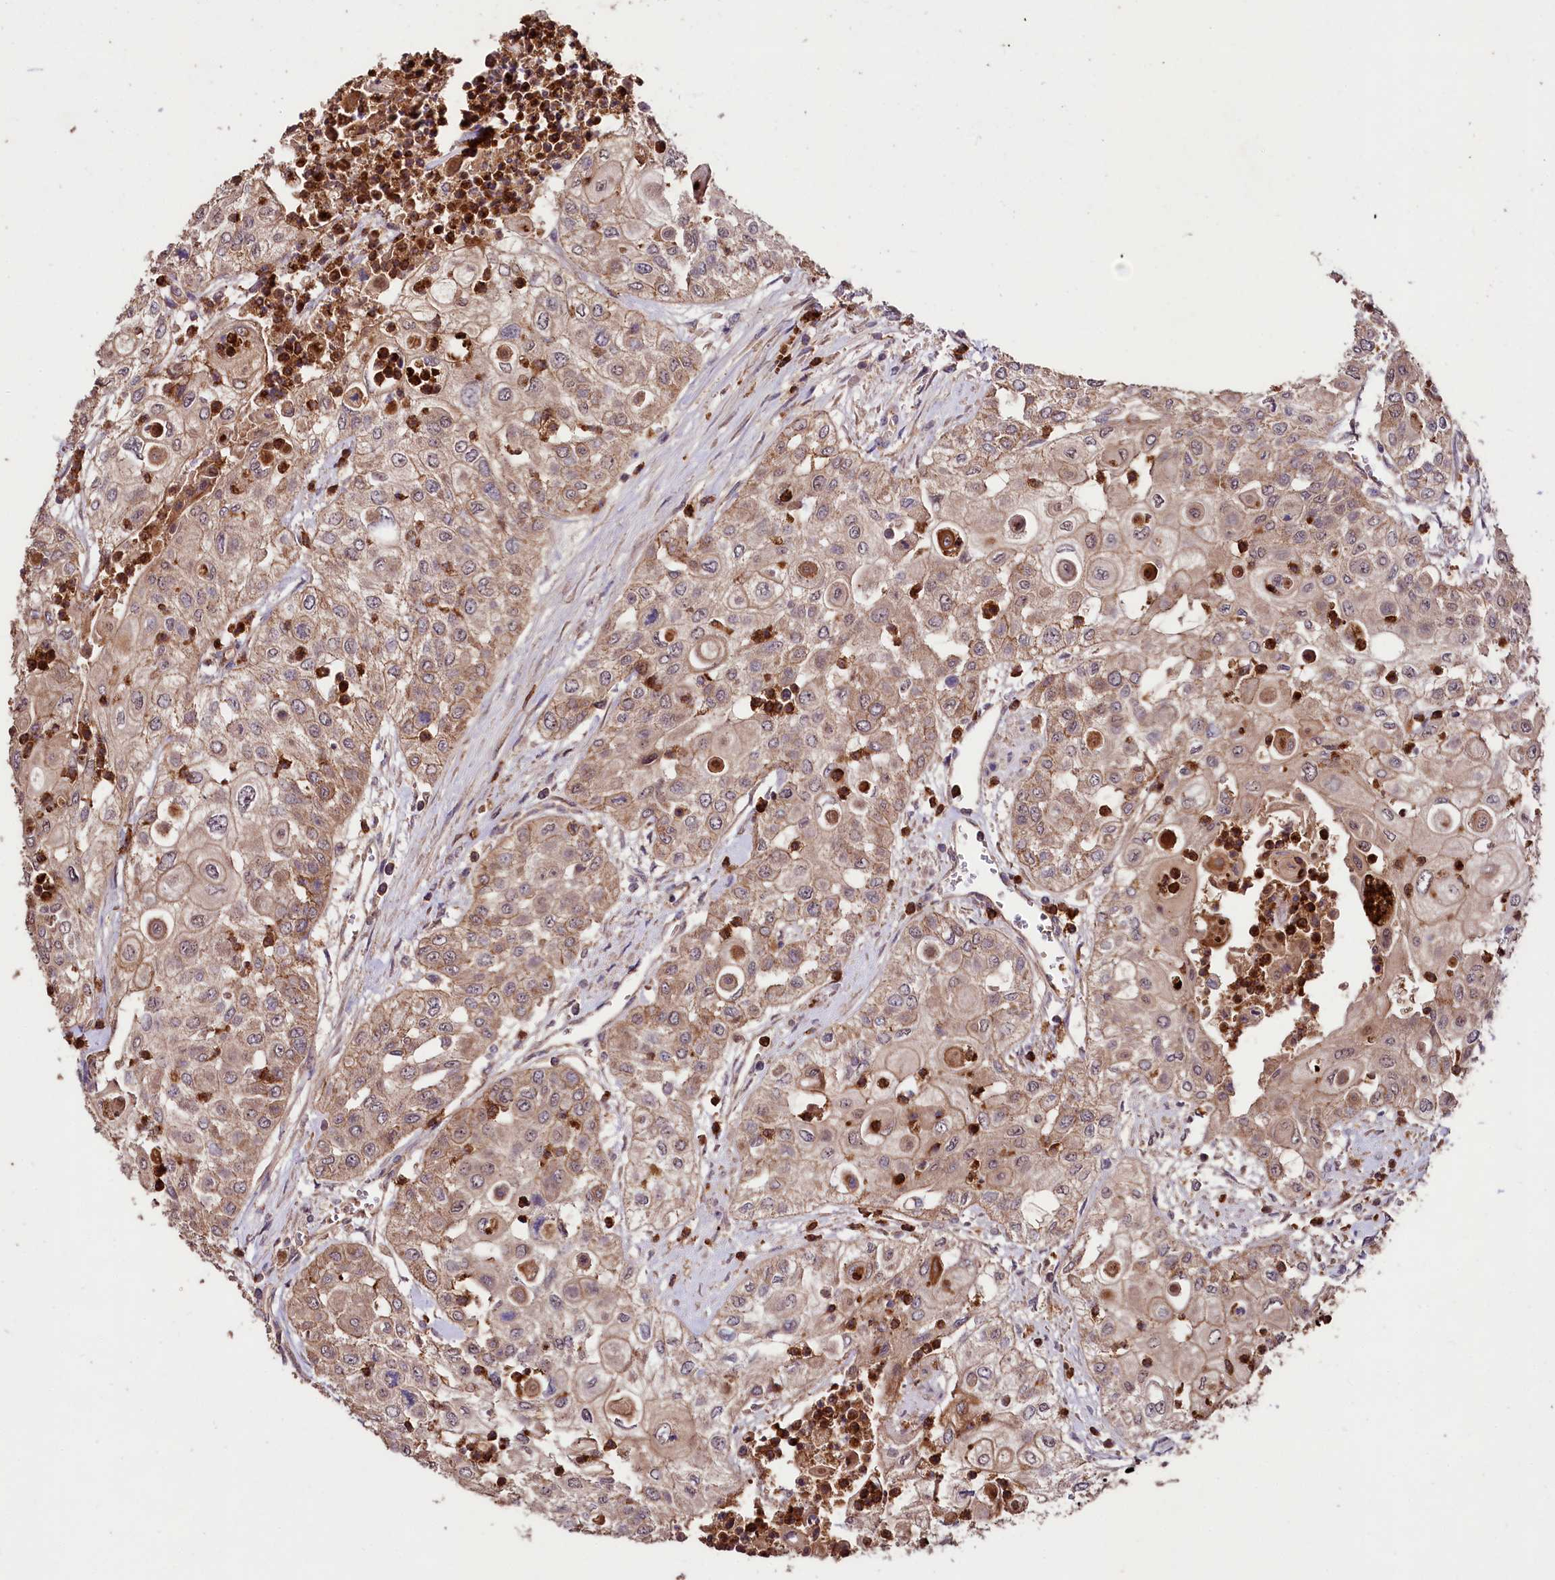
{"staining": {"intensity": "weak", "quantity": ">75%", "location": "cytoplasmic/membranous"}, "tissue": "urothelial cancer", "cell_type": "Tumor cells", "image_type": "cancer", "snomed": [{"axis": "morphology", "description": "Urothelial carcinoma, High grade"}, {"axis": "topography", "description": "Urinary bladder"}], "caption": "Immunohistochemical staining of human high-grade urothelial carcinoma shows weak cytoplasmic/membranous protein staining in approximately >75% of tumor cells. (DAB (3,3'-diaminobenzidine) = brown stain, brightfield microscopy at high magnification).", "gene": "KLRB1", "patient": {"sex": "female", "age": 79}}